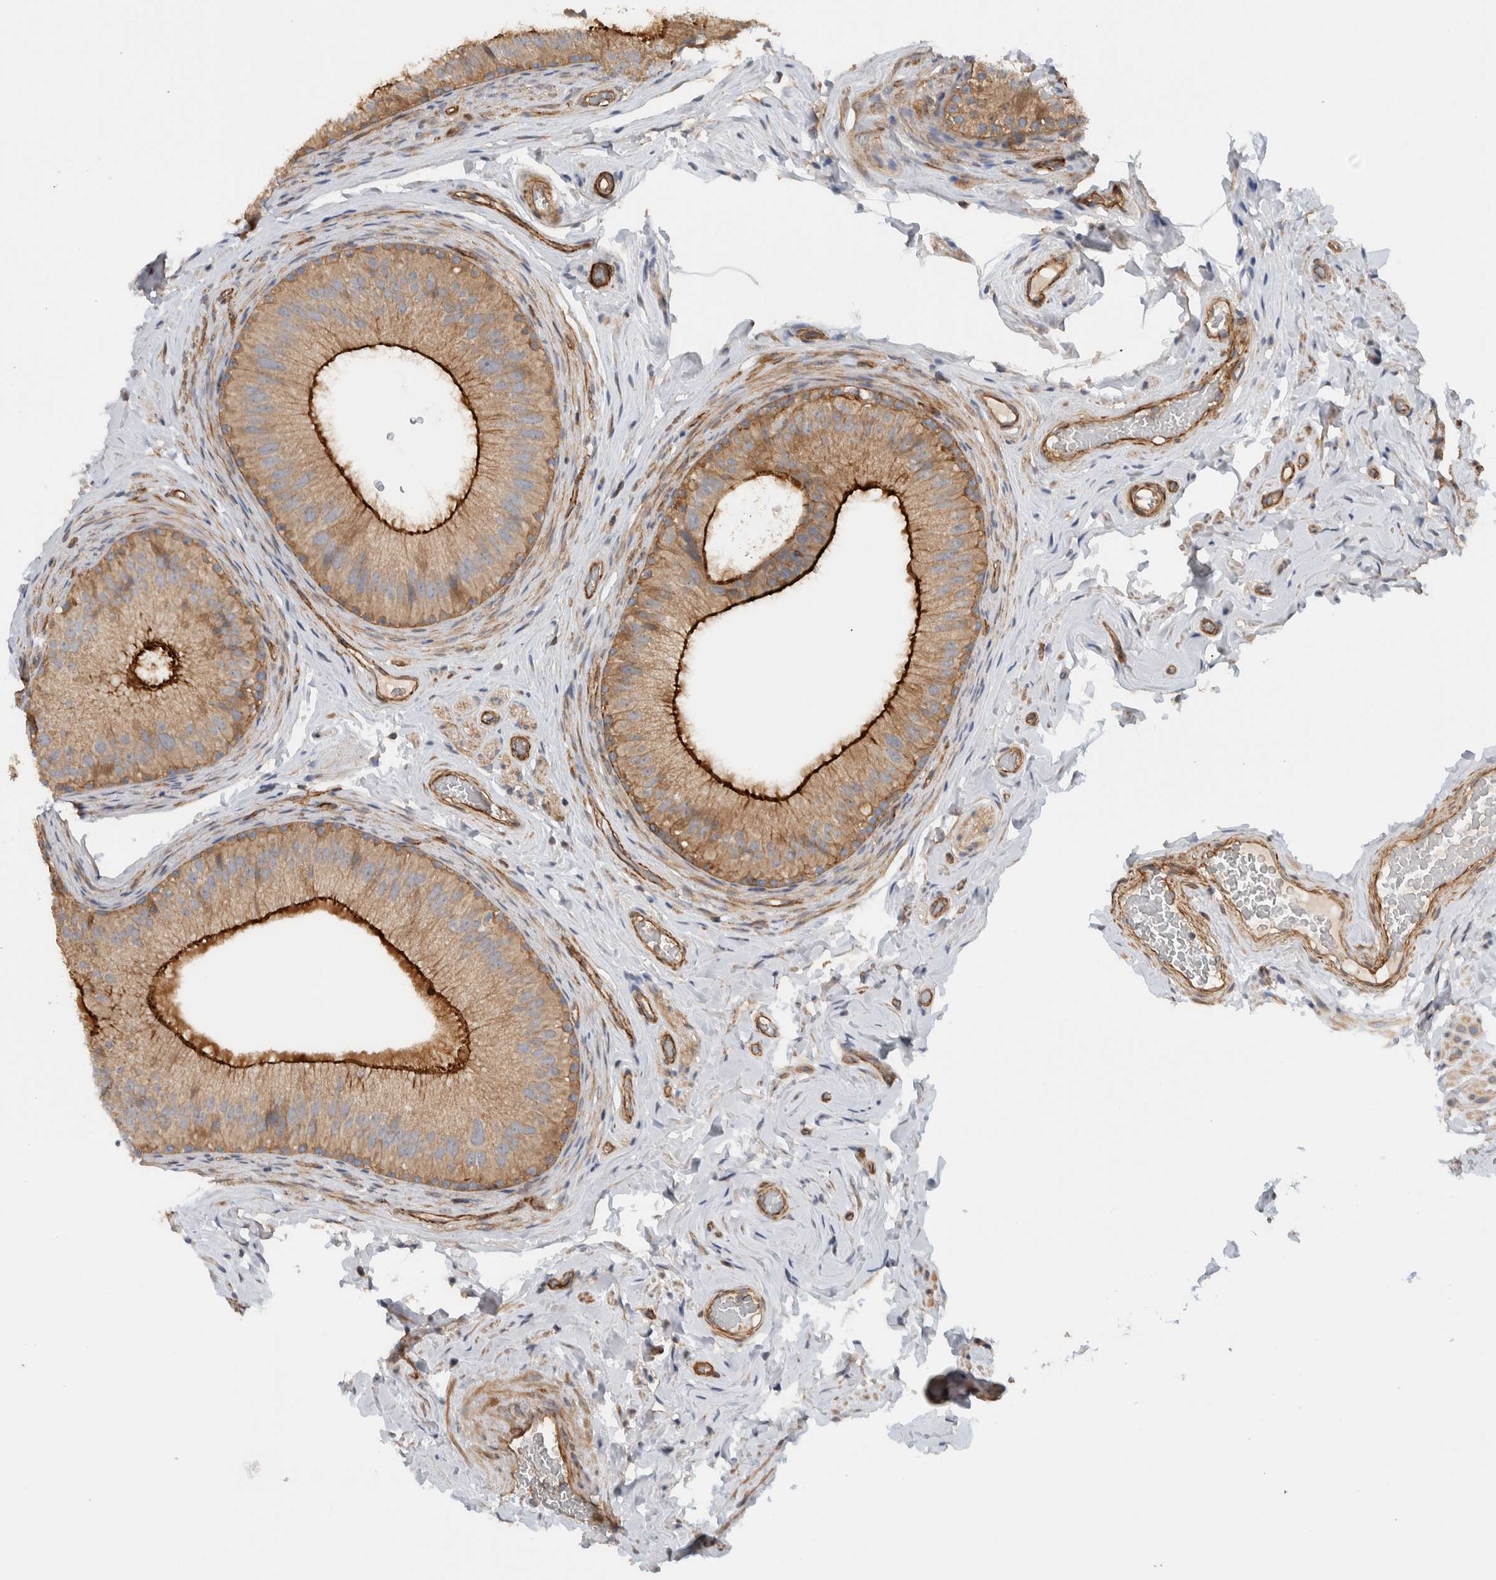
{"staining": {"intensity": "strong", "quantity": ">75%", "location": "cytoplasmic/membranous"}, "tissue": "epididymis", "cell_type": "Glandular cells", "image_type": "normal", "snomed": [{"axis": "morphology", "description": "Normal tissue, NOS"}, {"axis": "topography", "description": "Vascular tissue"}, {"axis": "topography", "description": "Epididymis"}], "caption": "Protein expression analysis of normal human epididymis reveals strong cytoplasmic/membranous positivity in about >75% of glandular cells.", "gene": "MPRIP", "patient": {"sex": "male", "age": 49}}